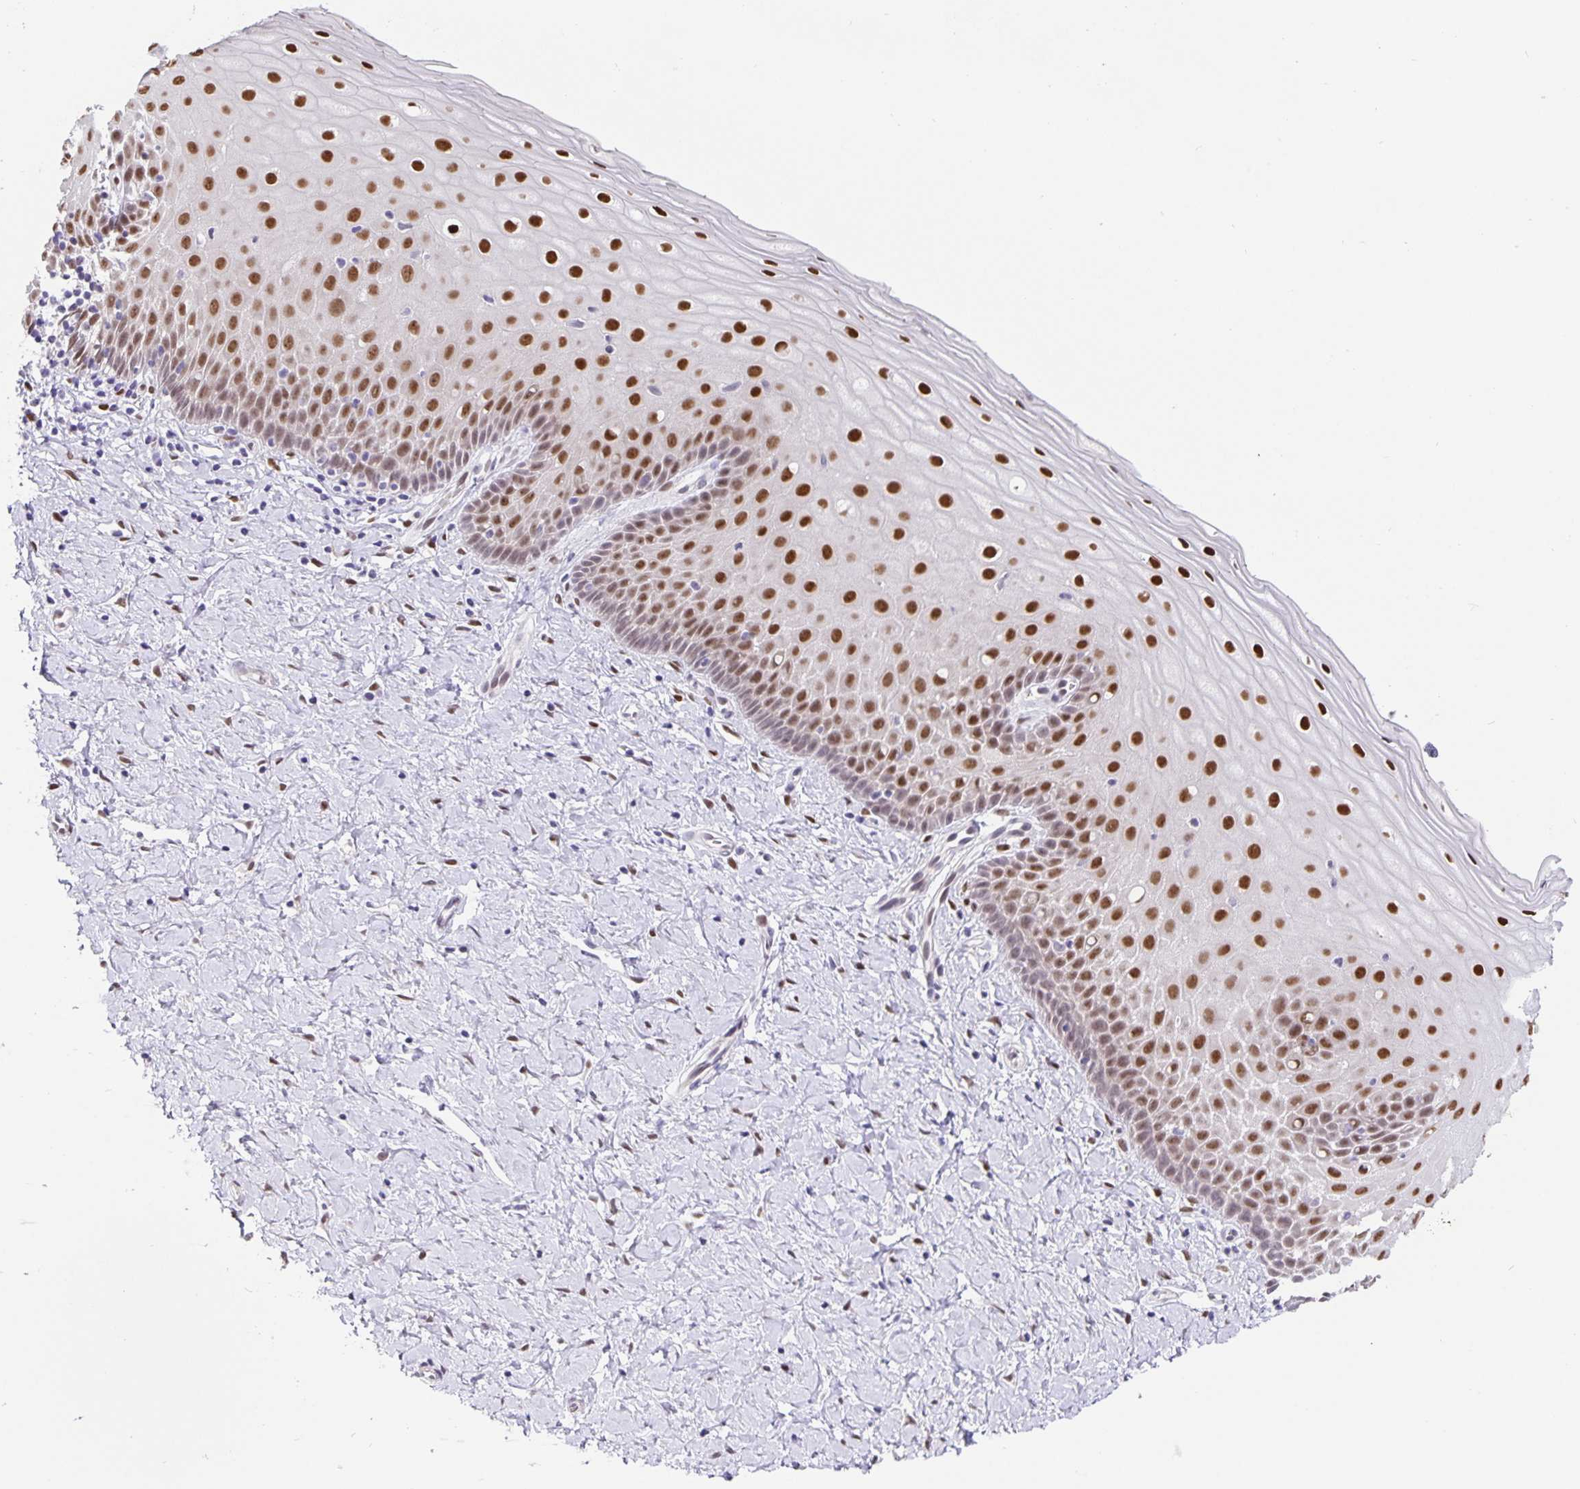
{"staining": {"intensity": "negative", "quantity": "none", "location": "none"}, "tissue": "cervix", "cell_type": "Glandular cells", "image_type": "normal", "snomed": [{"axis": "morphology", "description": "Normal tissue, NOS"}, {"axis": "topography", "description": "Cervix"}], "caption": "Immunohistochemistry (IHC) of unremarkable human cervix shows no staining in glandular cells.", "gene": "FOSL2", "patient": {"sex": "female", "age": 37}}